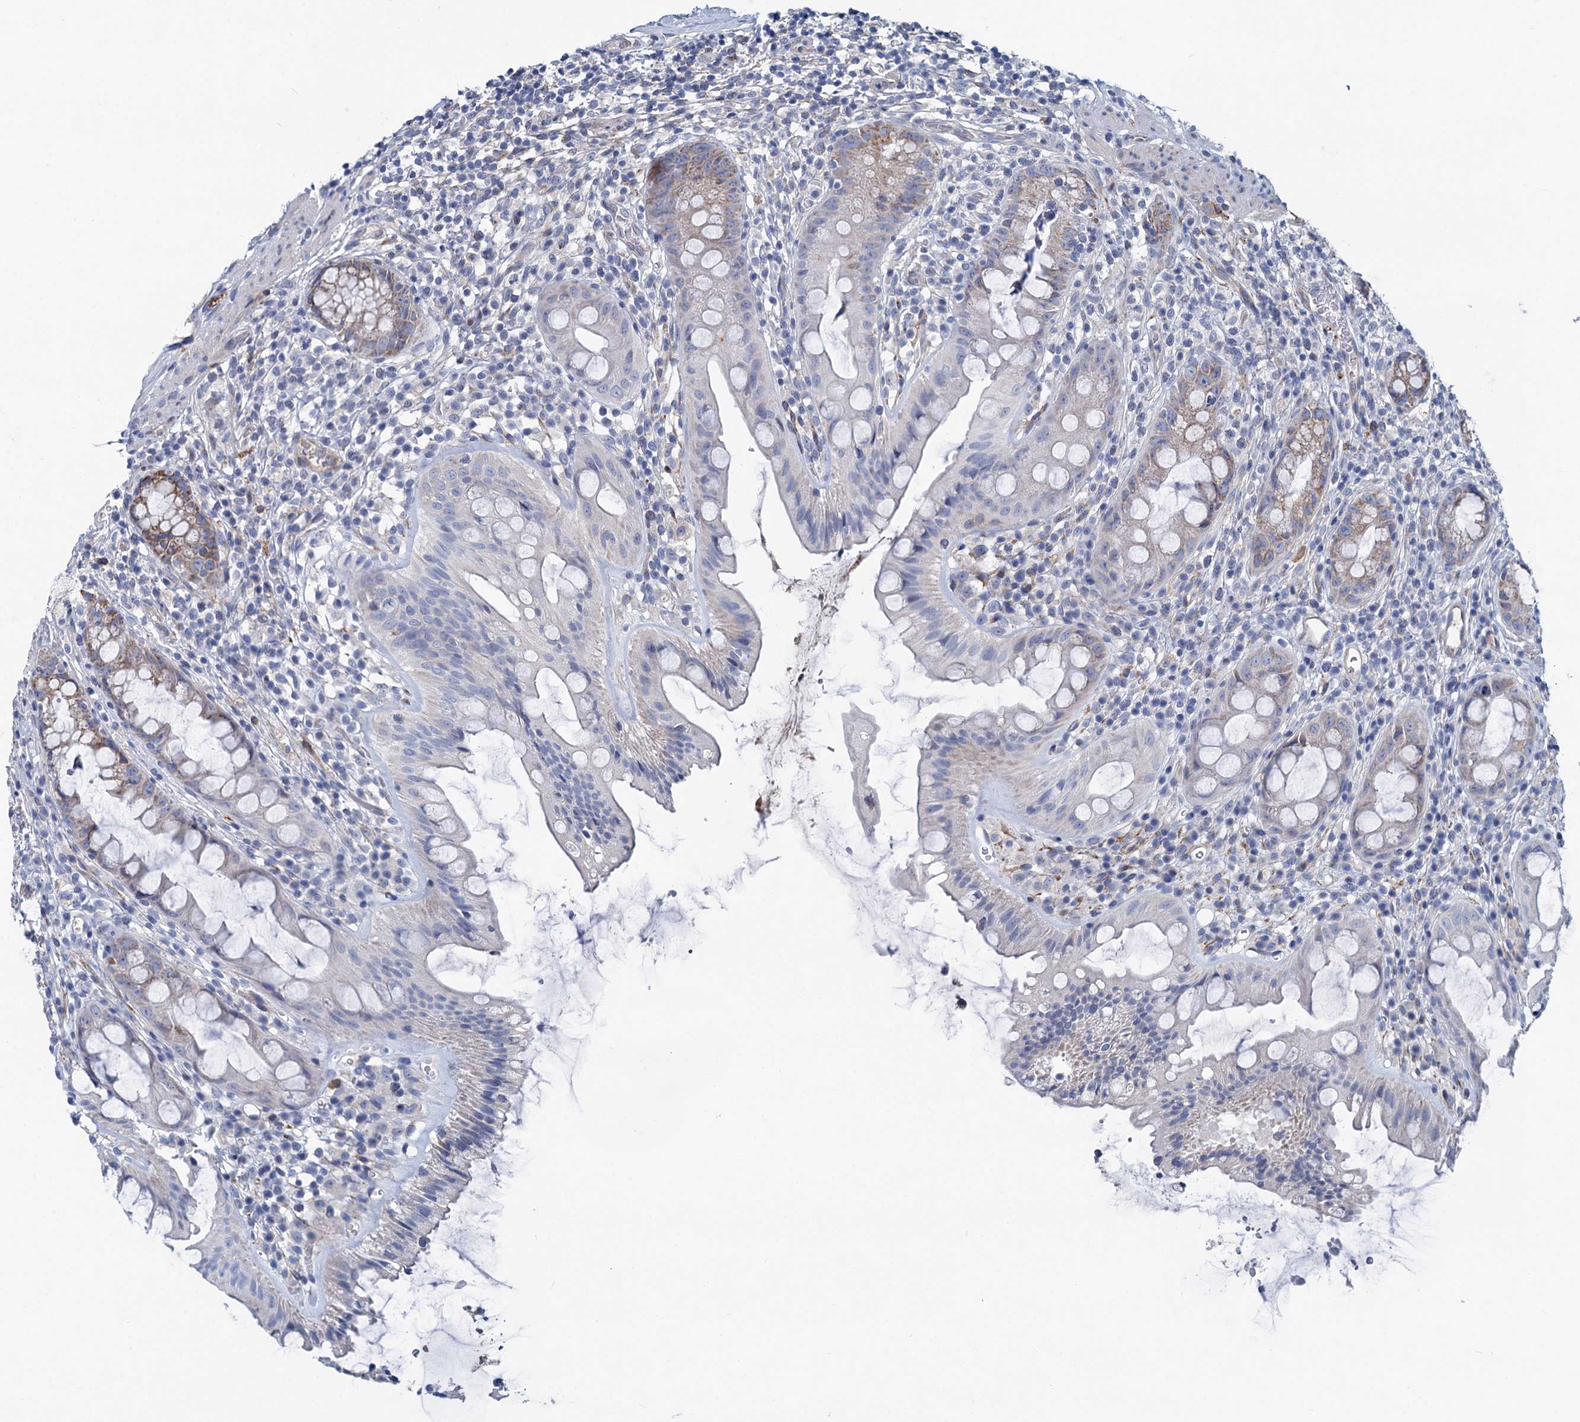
{"staining": {"intensity": "strong", "quantity": "25%-75%", "location": "cytoplasmic/membranous"}, "tissue": "rectum", "cell_type": "Glandular cells", "image_type": "normal", "snomed": [{"axis": "morphology", "description": "Normal tissue, NOS"}, {"axis": "topography", "description": "Rectum"}], "caption": "Immunohistochemistry of benign rectum exhibits high levels of strong cytoplasmic/membranous staining in about 25%-75% of glandular cells. (brown staining indicates protein expression, while blue staining denotes nuclei).", "gene": "CHDH", "patient": {"sex": "female", "age": 57}}